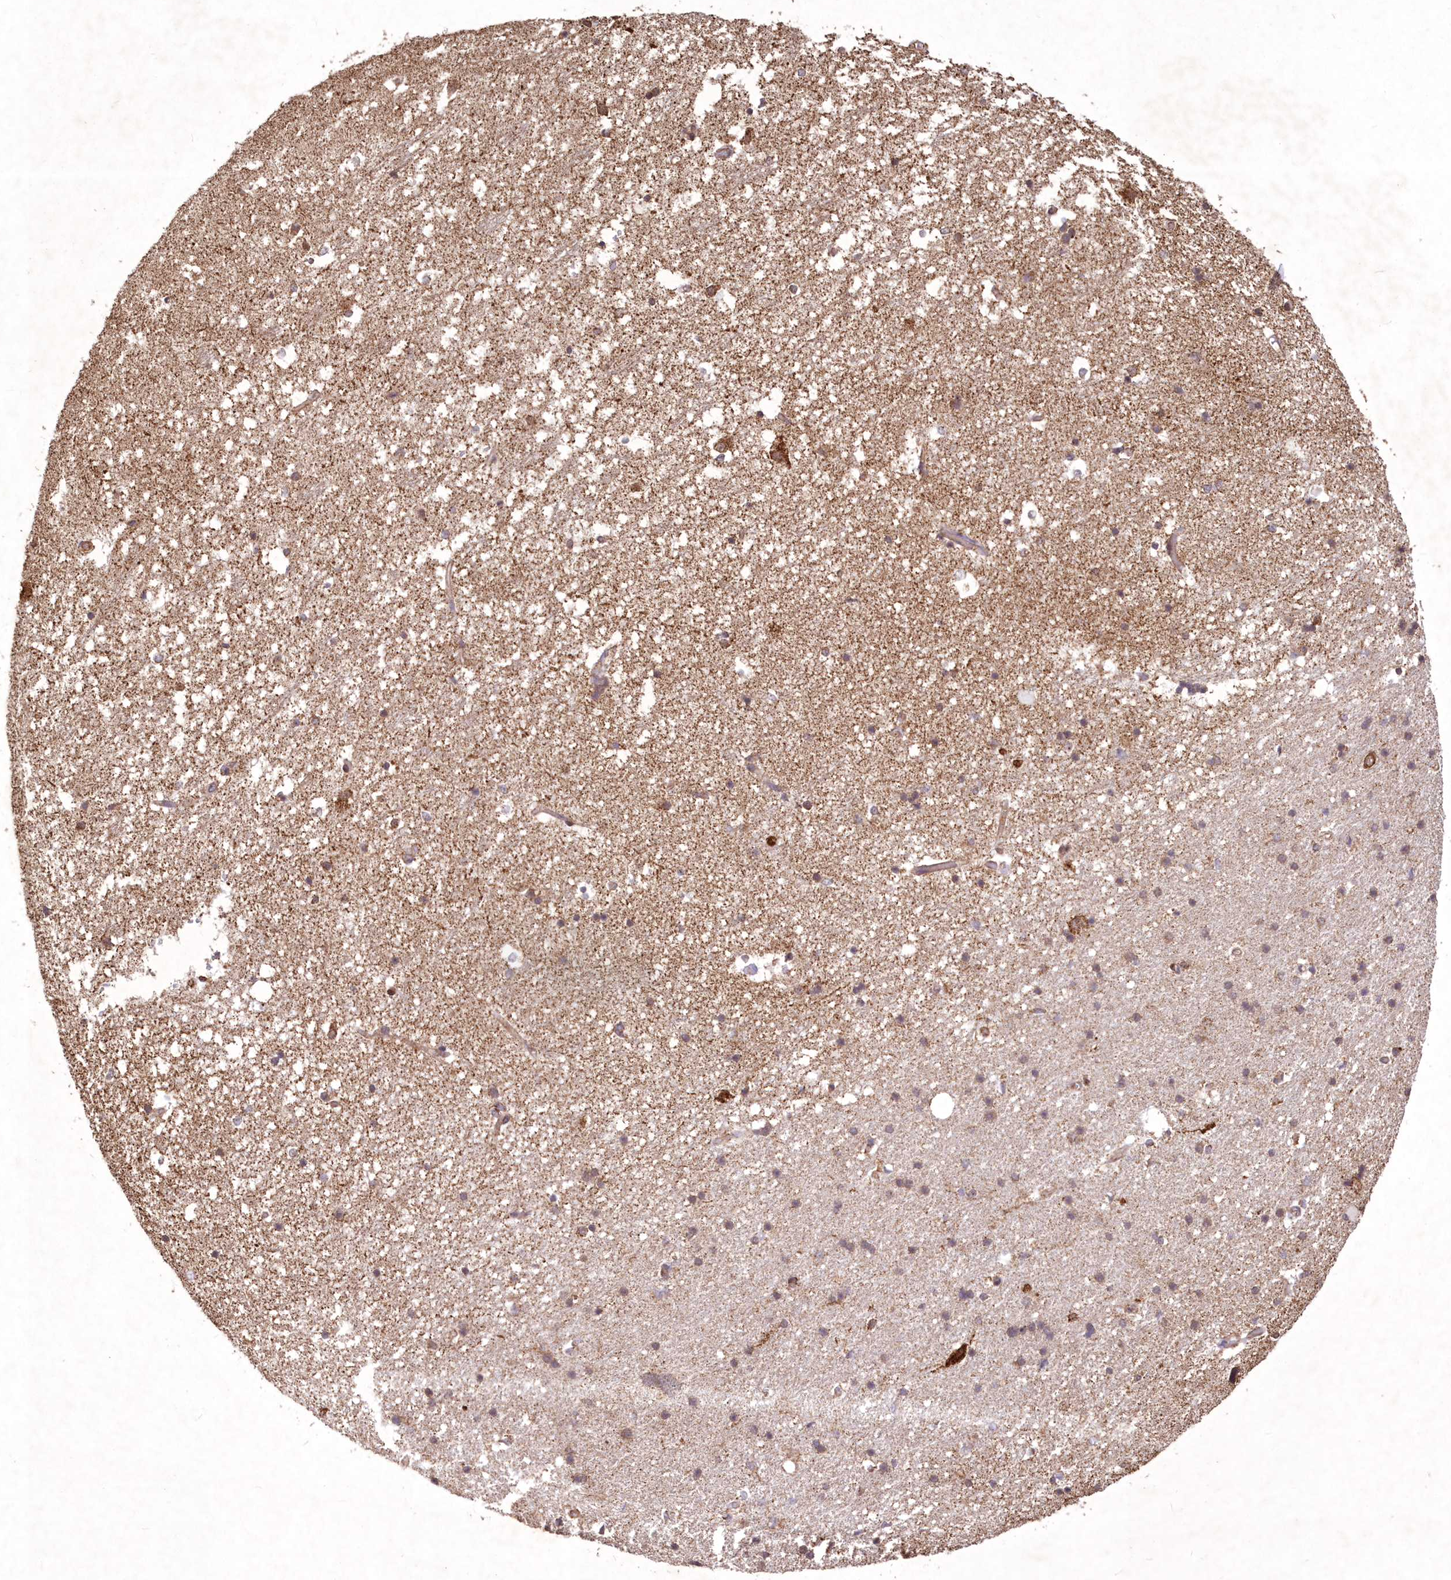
{"staining": {"intensity": "moderate", "quantity": "25%-75%", "location": "cytoplasmic/membranous"}, "tissue": "hippocampus", "cell_type": "Glial cells", "image_type": "normal", "snomed": [{"axis": "morphology", "description": "Normal tissue, NOS"}, {"axis": "topography", "description": "Hippocampus"}], "caption": "Glial cells show medium levels of moderate cytoplasmic/membranous positivity in approximately 25%-75% of cells in unremarkable human hippocampus.", "gene": "TMEM139", "patient": {"sex": "male", "age": 45}}